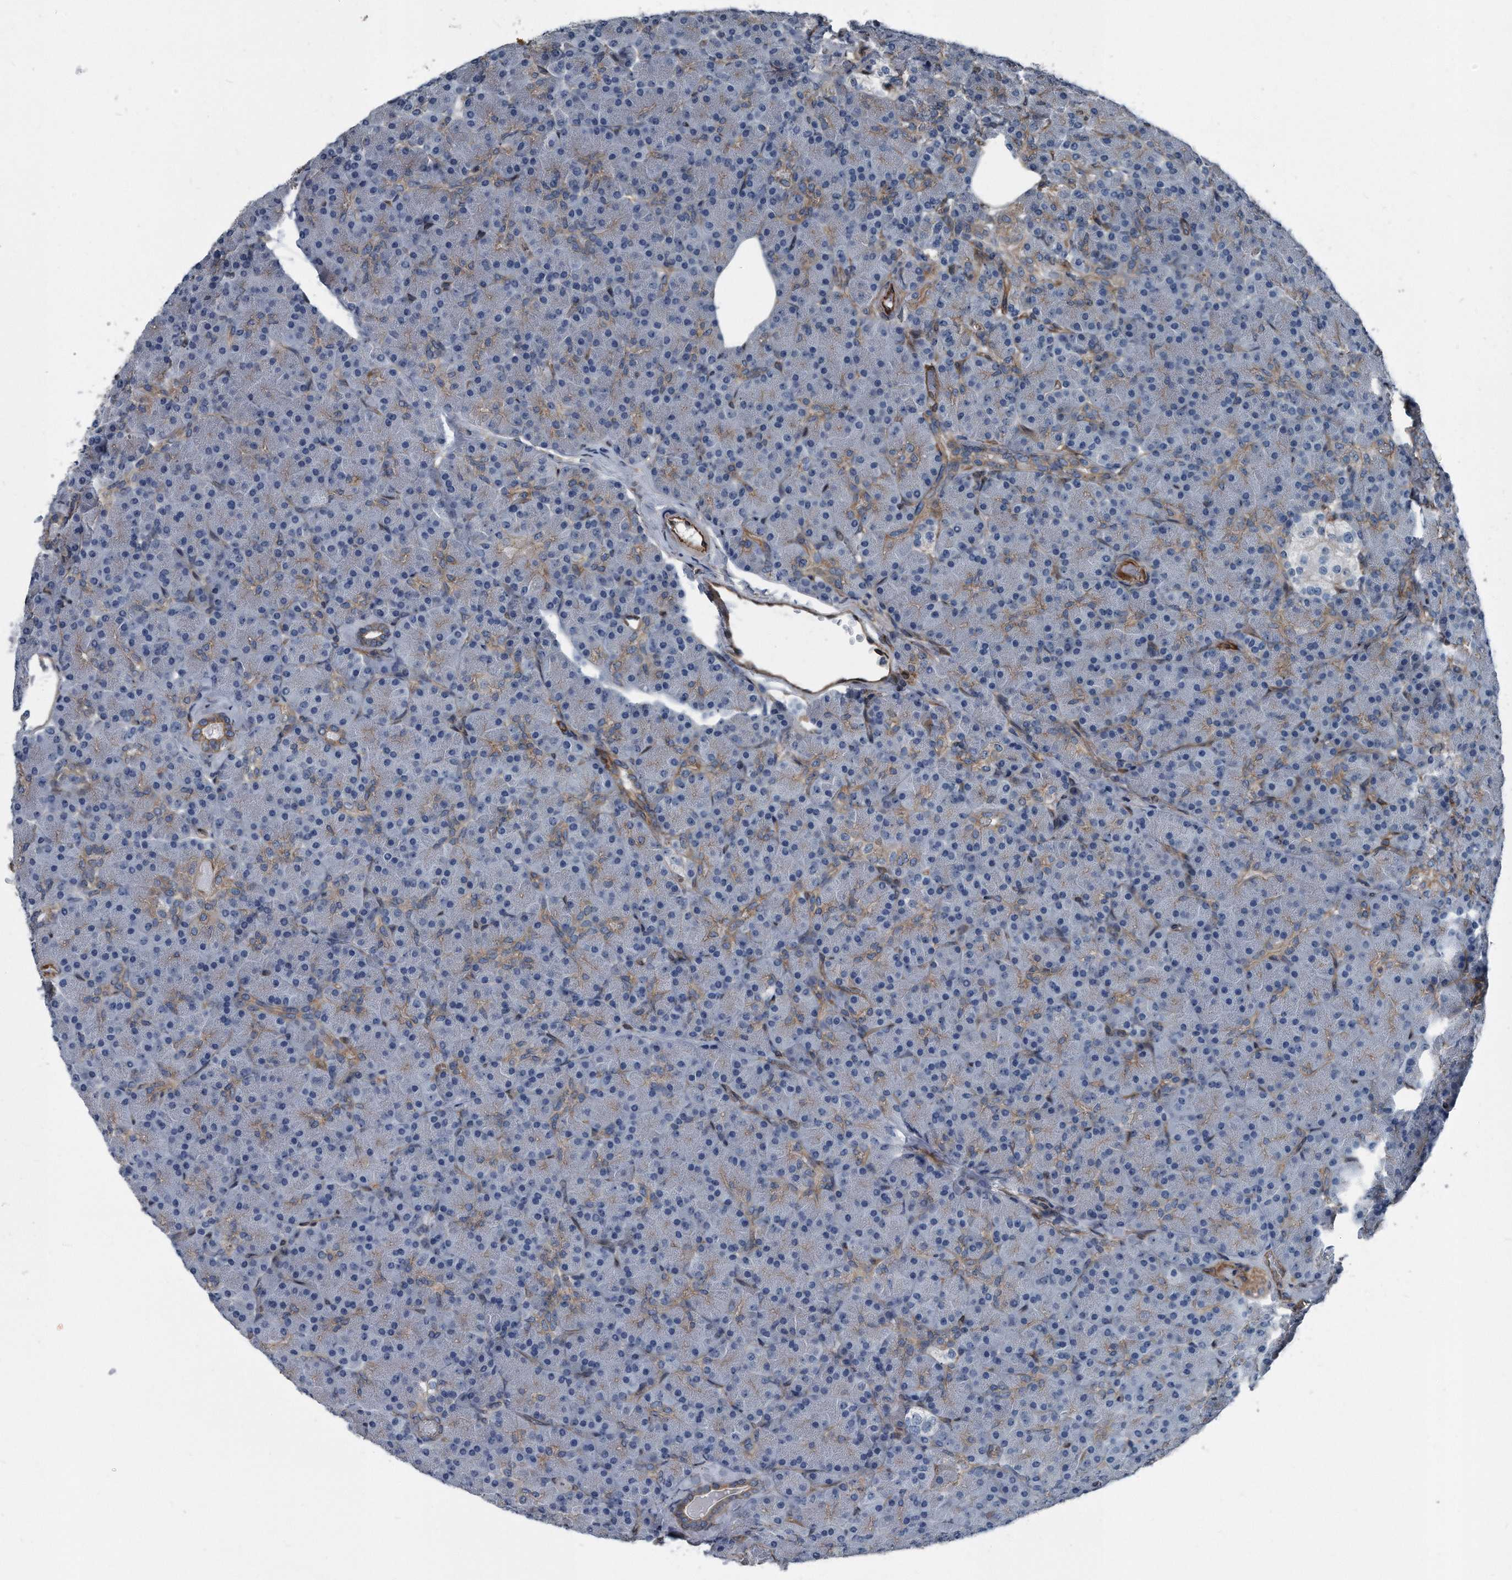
{"staining": {"intensity": "moderate", "quantity": "25%-75%", "location": "cytoplasmic/membranous"}, "tissue": "pancreas", "cell_type": "Exocrine glandular cells", "image_type": "normal", "snomed": [{"axis": "morphology", "description": "Normal tissue, NOS"}, {"axis": "topography", "description": "Pancreas"}], "caption": "IHC photomicrograph of unremarkable pancreas: human pancreas stained using IHC demonstrates medium levels of moderate protein expression localized specifically in the cytoplasmic/membranous of exocrine glandular cells, appearing as a cytoplasmic/membranous brown color.", "gene": "PLEC", "patient": {"sex": "female", "age": 43}}